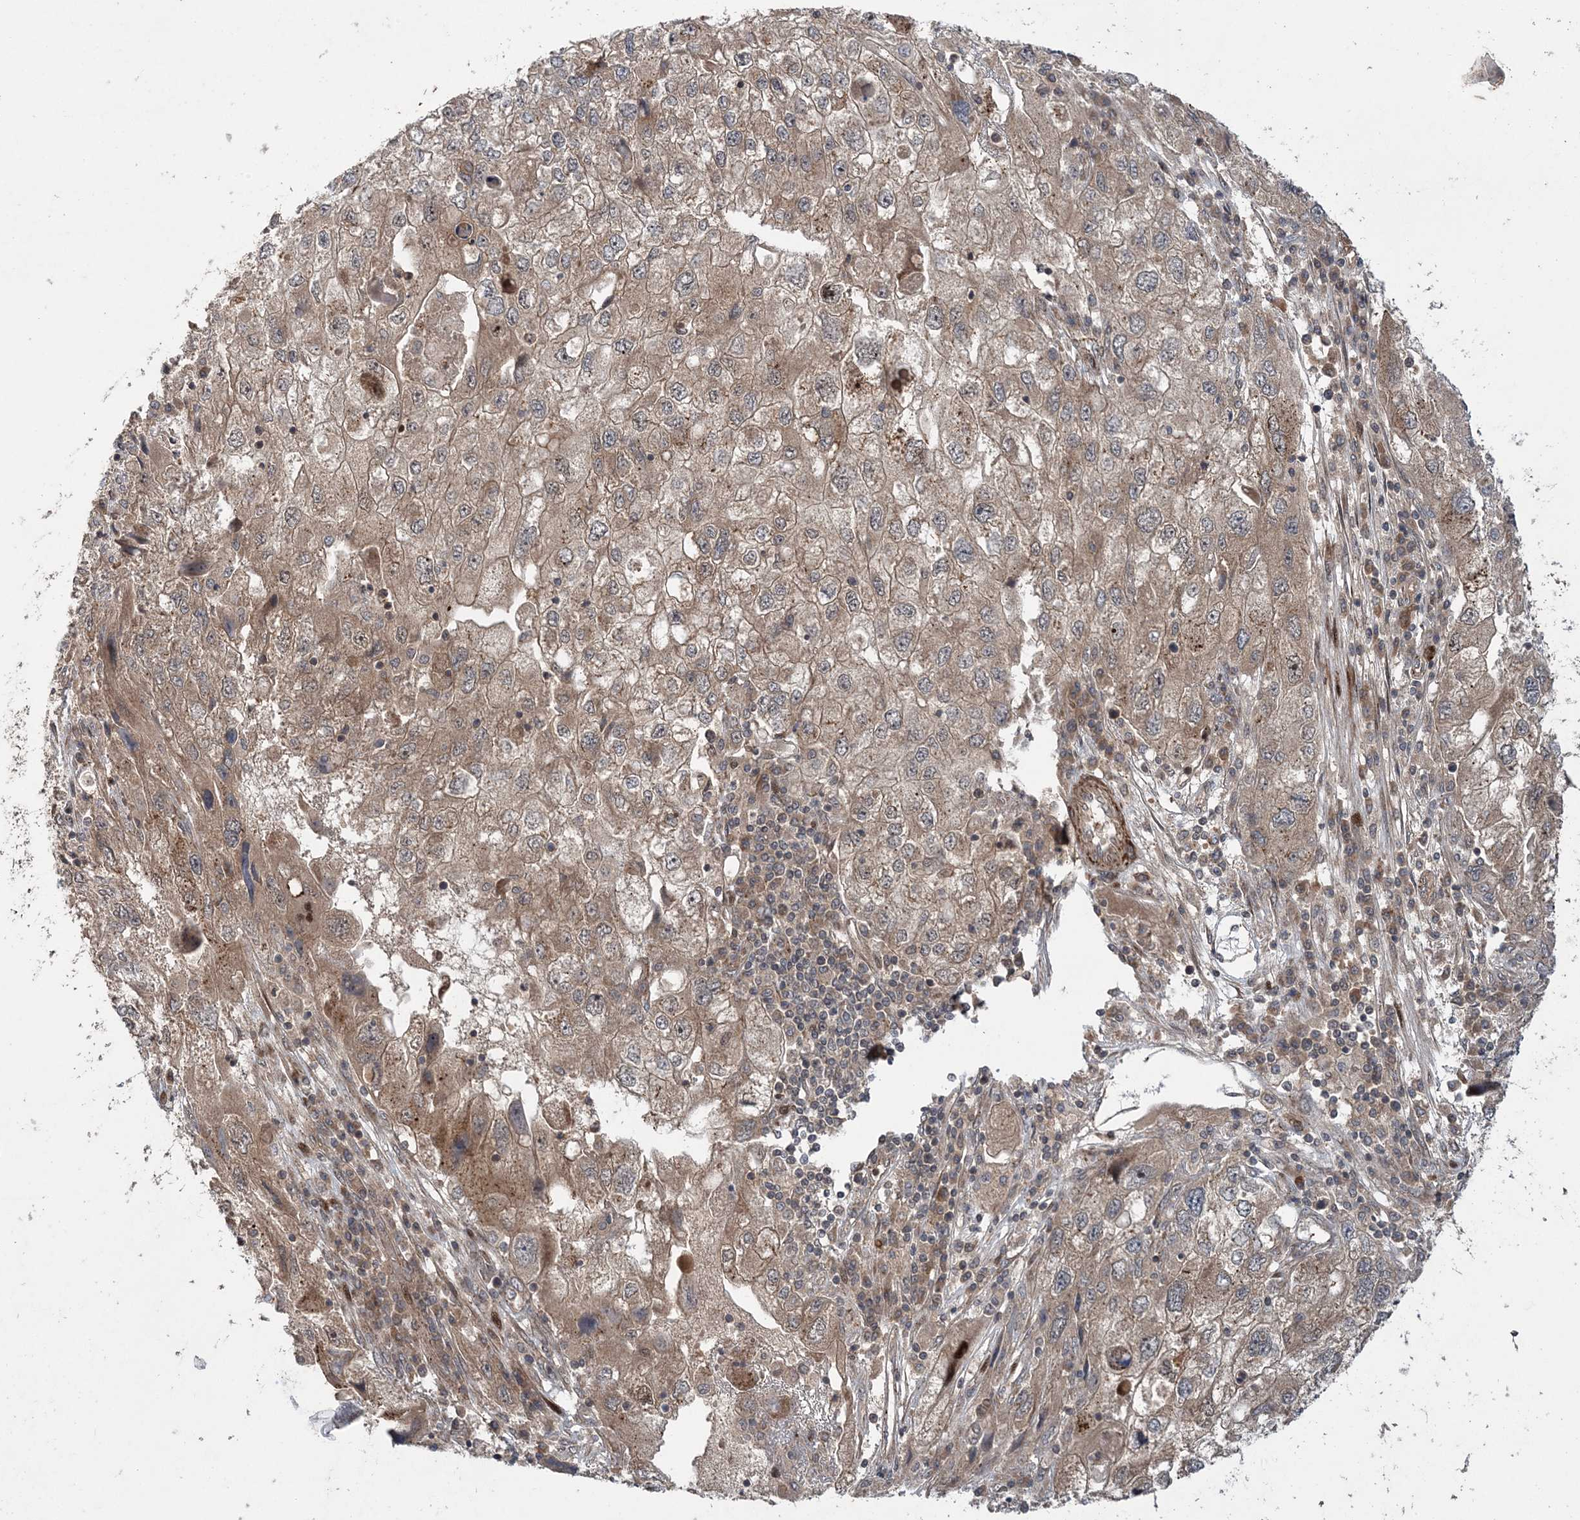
{"staining": {"intensity": "moderate", "quantity": ">75%", "location": "cytoplasmic/membranous"}, "tissue": "endometrial cancer", "cell_type": "Tumor cells", "image_type": "cancer", "snomed": [{"axis": "morphology", "description": "Adenocarcinoma, NOS"}, {"axis": "topography", "description": "Endometrium"}], "caption": "A medium amount of moderate cytoplasmic/membranous expression is appreciated in approximately >75% of tumor cells in endometrial cancer (adenocarcinoma) tissue. (Brightfield microscopy of DAB IHC at high magnification).", "gene": "UBTD2", "patient": {"sex": "female", "age": 49}}